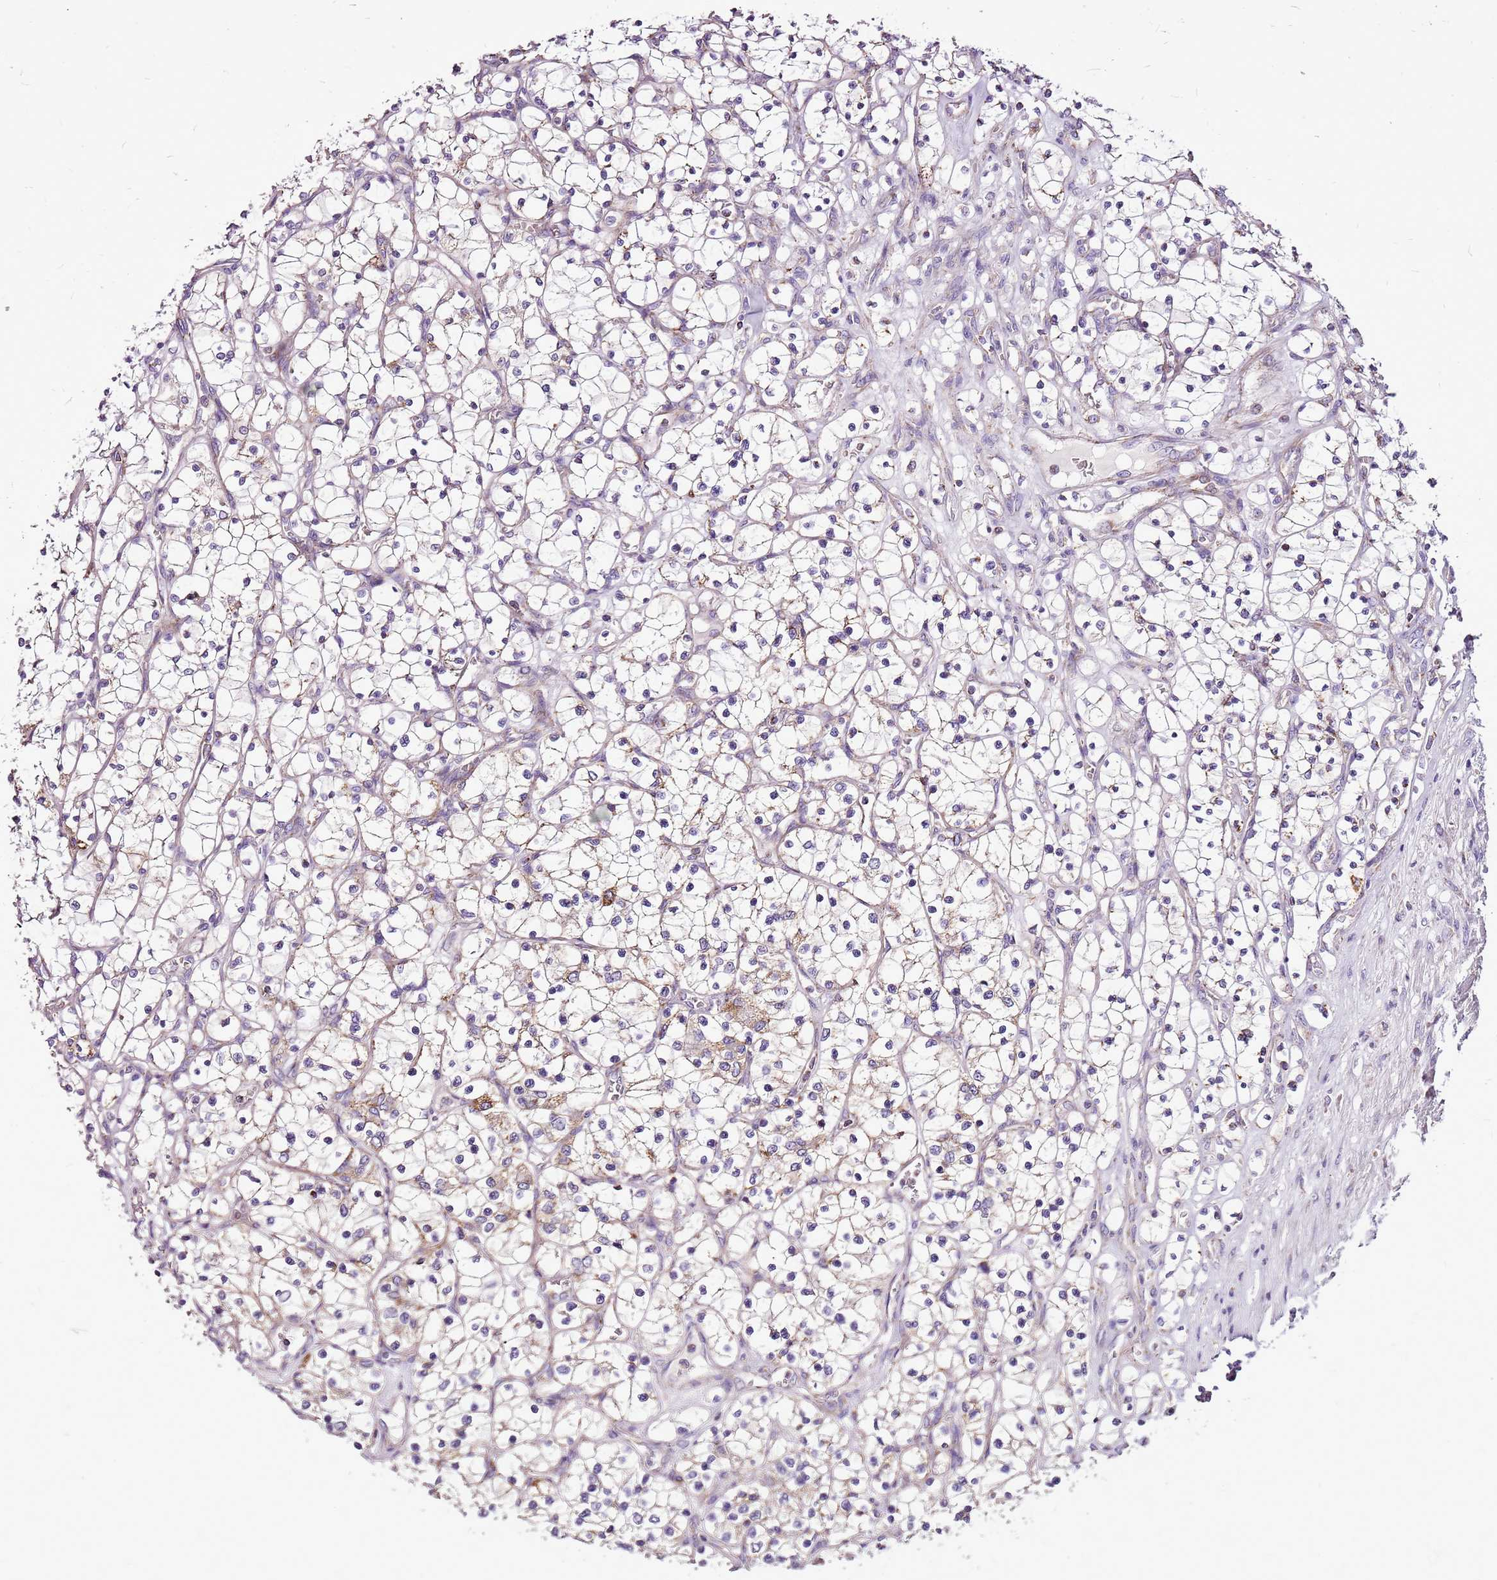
{"staining": {"intensity": "weak", "quantity": ">75%", "location": "cytoplasmic/membranous"}, "tissue": "renal cancer", "cell_type": "Tumor cells", "image_type": "cancer", "snomed": [{"axis": "morphology", "description": "Adenocarcinoma, NOS"}, {"axis": "topography", "description": "Kidney"}], "caption": "Renal cancer stained for a protein (brown) shows weak cytoplasmic/membranous positive positivity in about >75% of tumor cells.", "gene": "GCDH", "patient": {"sex": "female", "age": 69}}